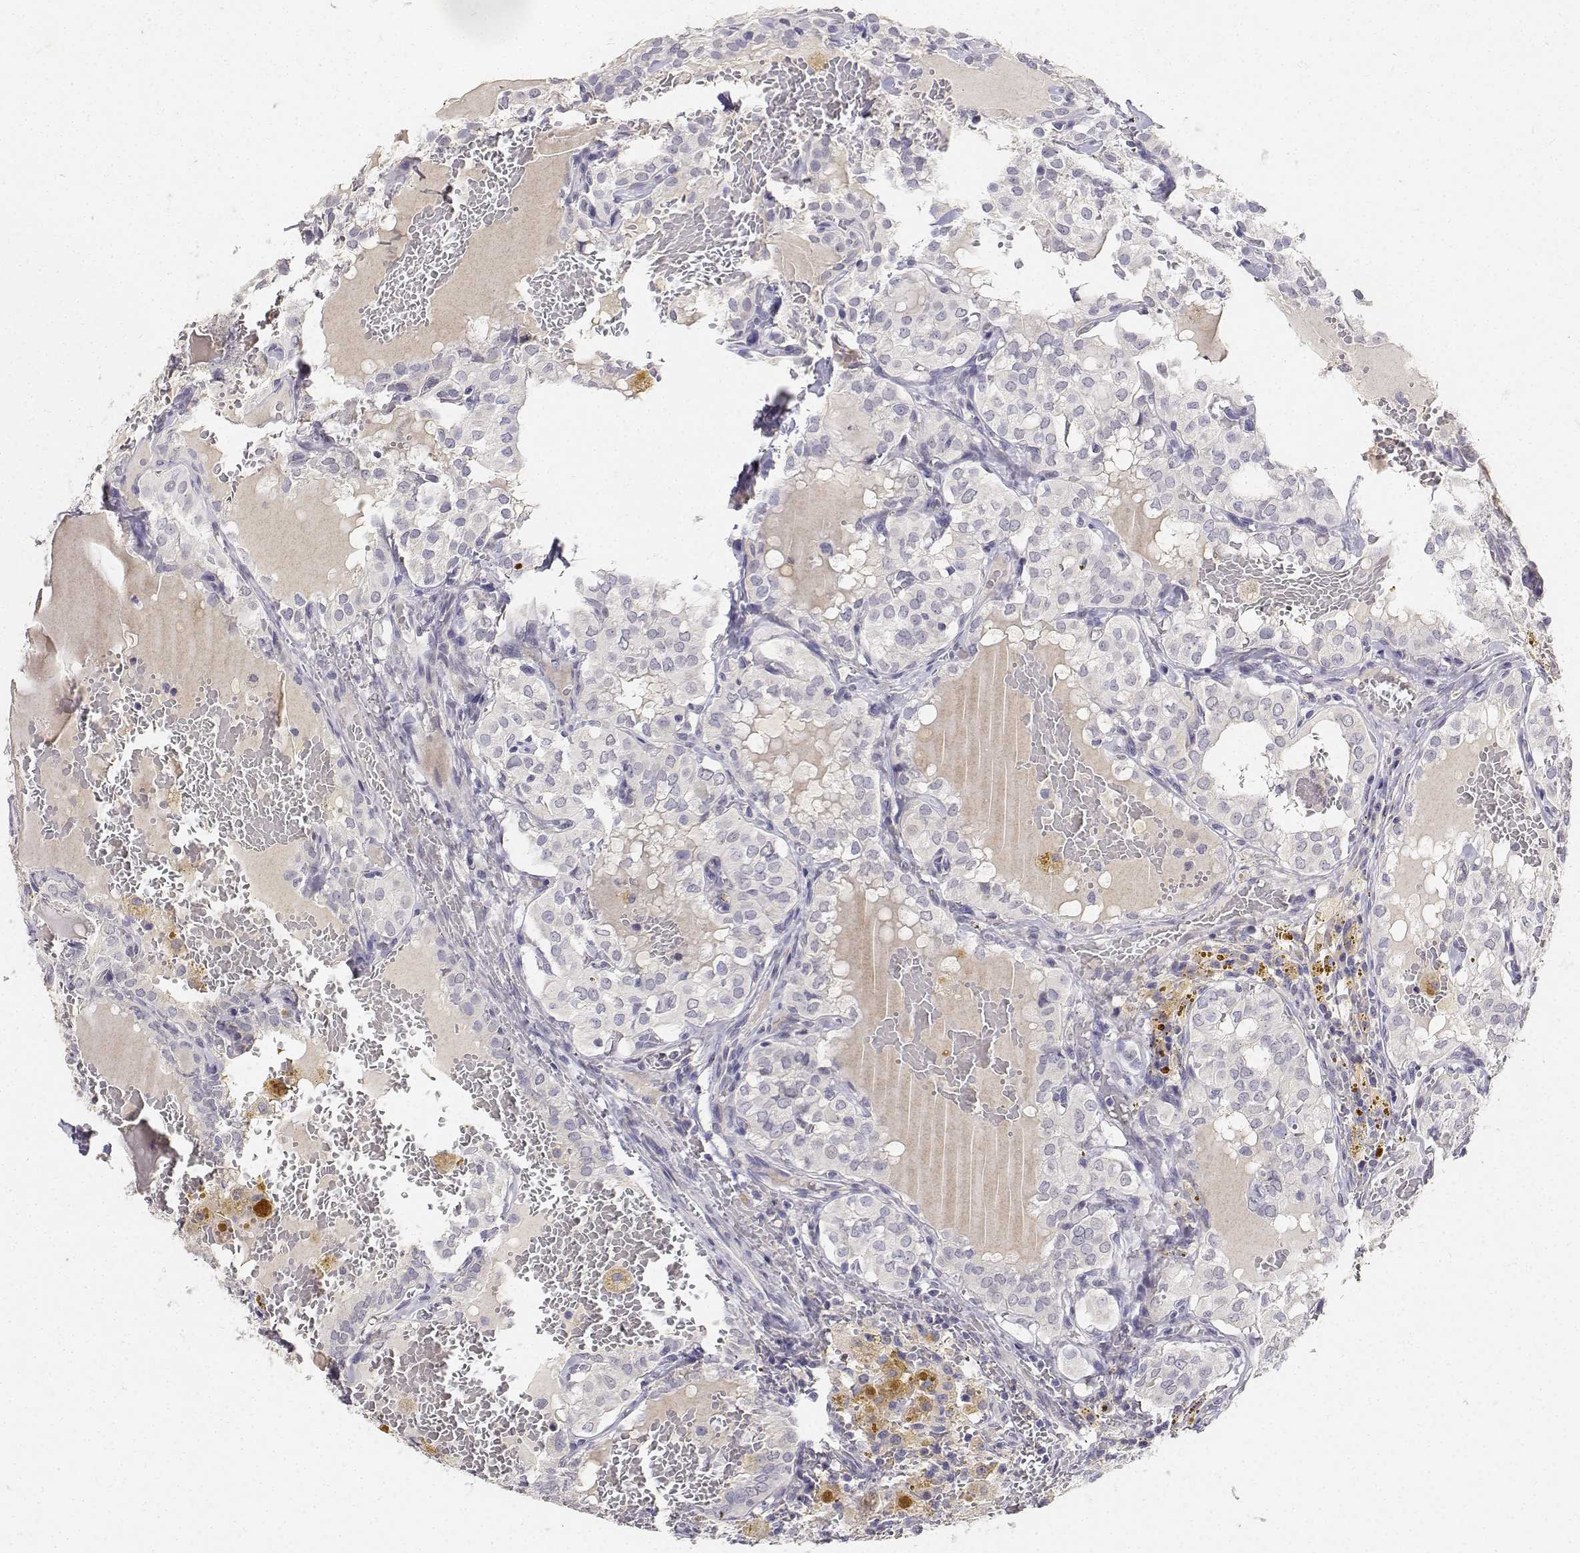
{"staining": {"intensity": "negative", "quantity": "none", "location": "none"}, "tissue": "thyroid cancer", "cell_type": "Tumor cells", "image_type": "cancer", "snomed": [{"axis": "morphology", "description": "Papillary adenocarcinoma, NOS"}, {"axis": "topography", "description": "Thyroid gland"}], "caption": "IHC histopathology image of thyroid papillary adenocarcinoma stained for a protein (brown), which demonstrates no positivity in tumor cells.", "gene": "PAEP", "patient": {"sex": "male", "age": 20}}